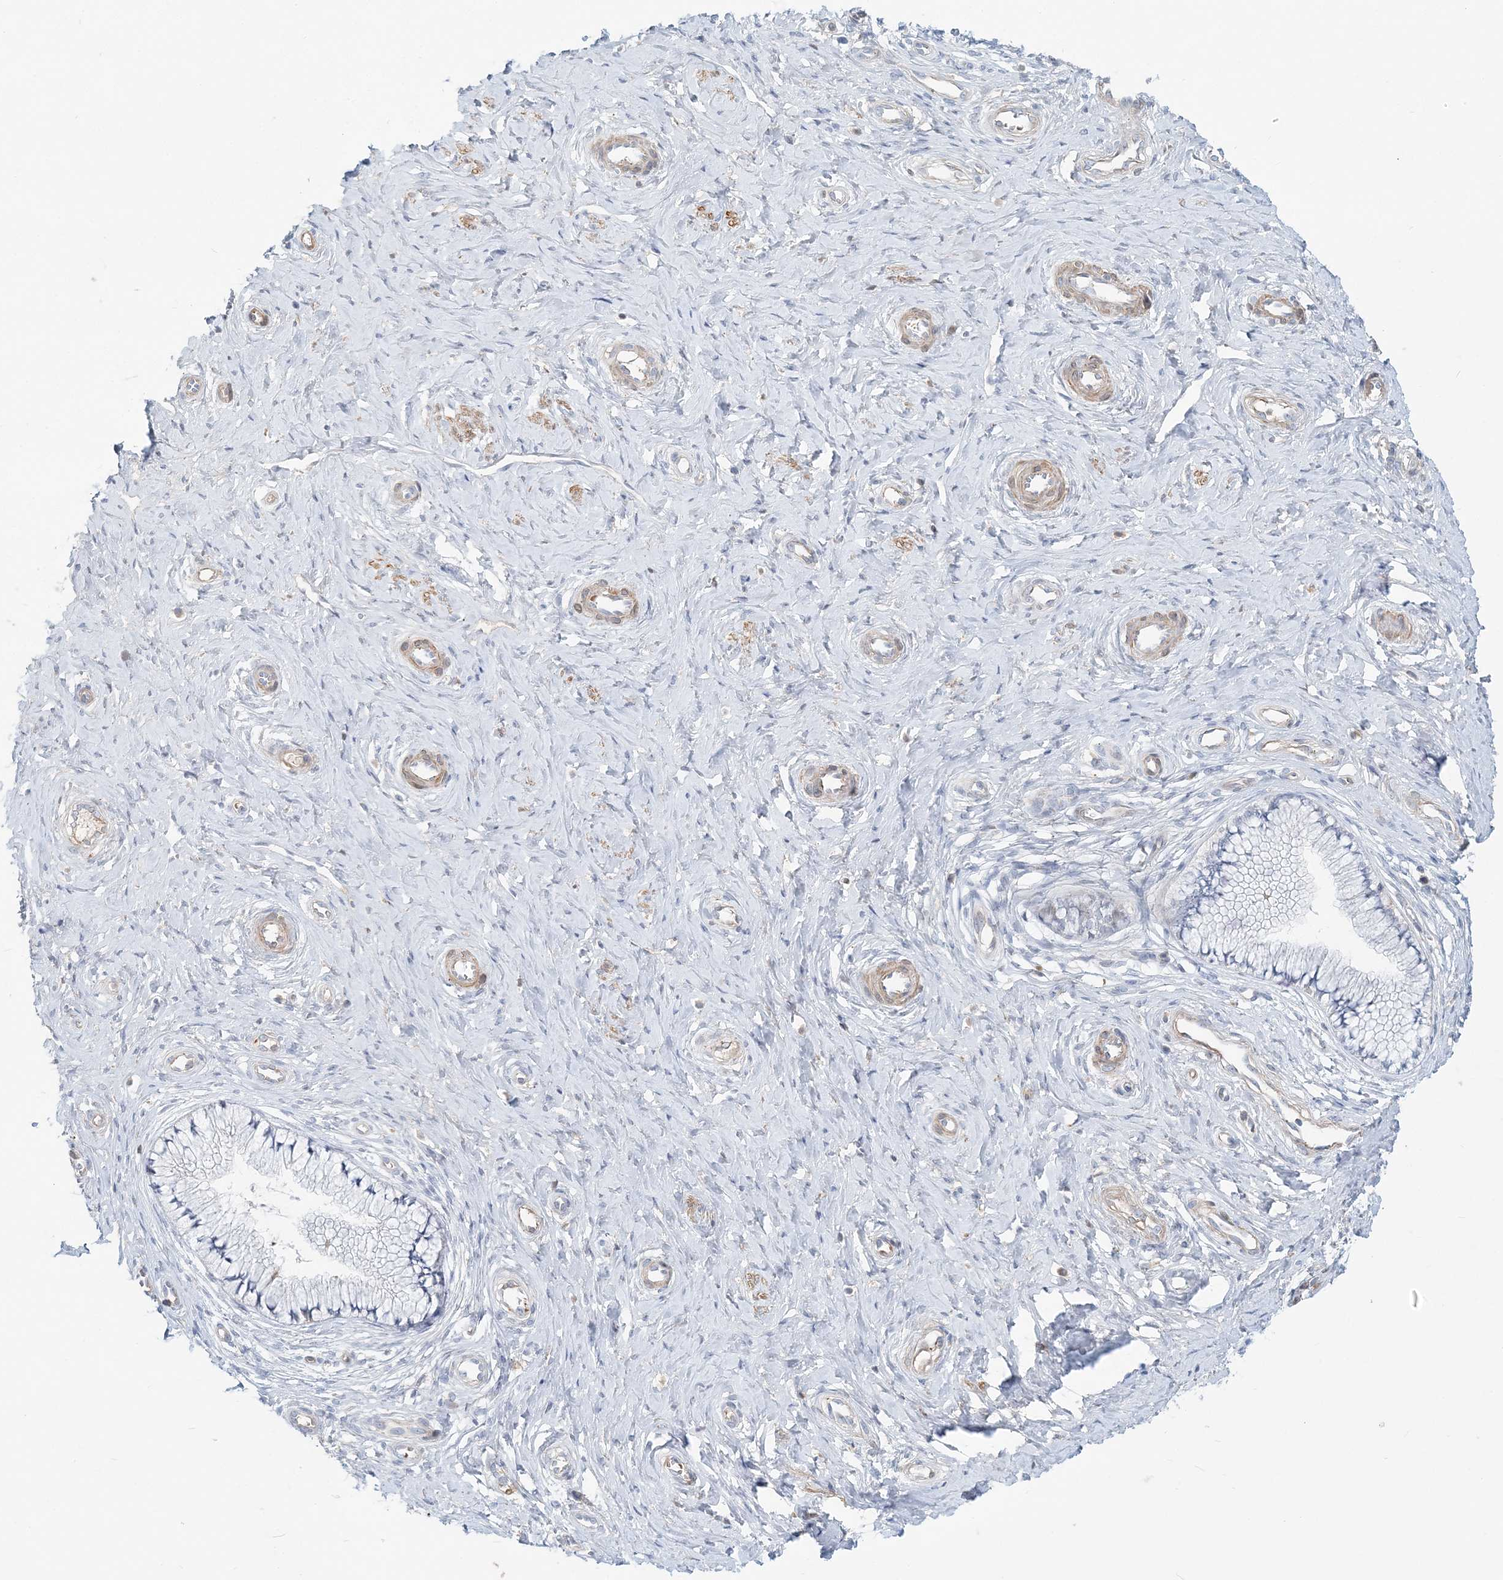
{"staining": {"intensity": "negative", "quantity": "none", "location": "none"}, "tissue": "cervix", "cell_type": "Glandular cells", "image_type": "normal", "snomed": [{"axis": "morphology", "description": "Normal tissue, NOS"}, {"axis": "topography", "description": "Cervix"}], "caption": "High power microscopy photomicrograph of an IHC micrograph of normal cervix, revealing no significant staining in glandular cells.", "gene": "DNAH5", "patient": {"sex": "female", "age": 36}}